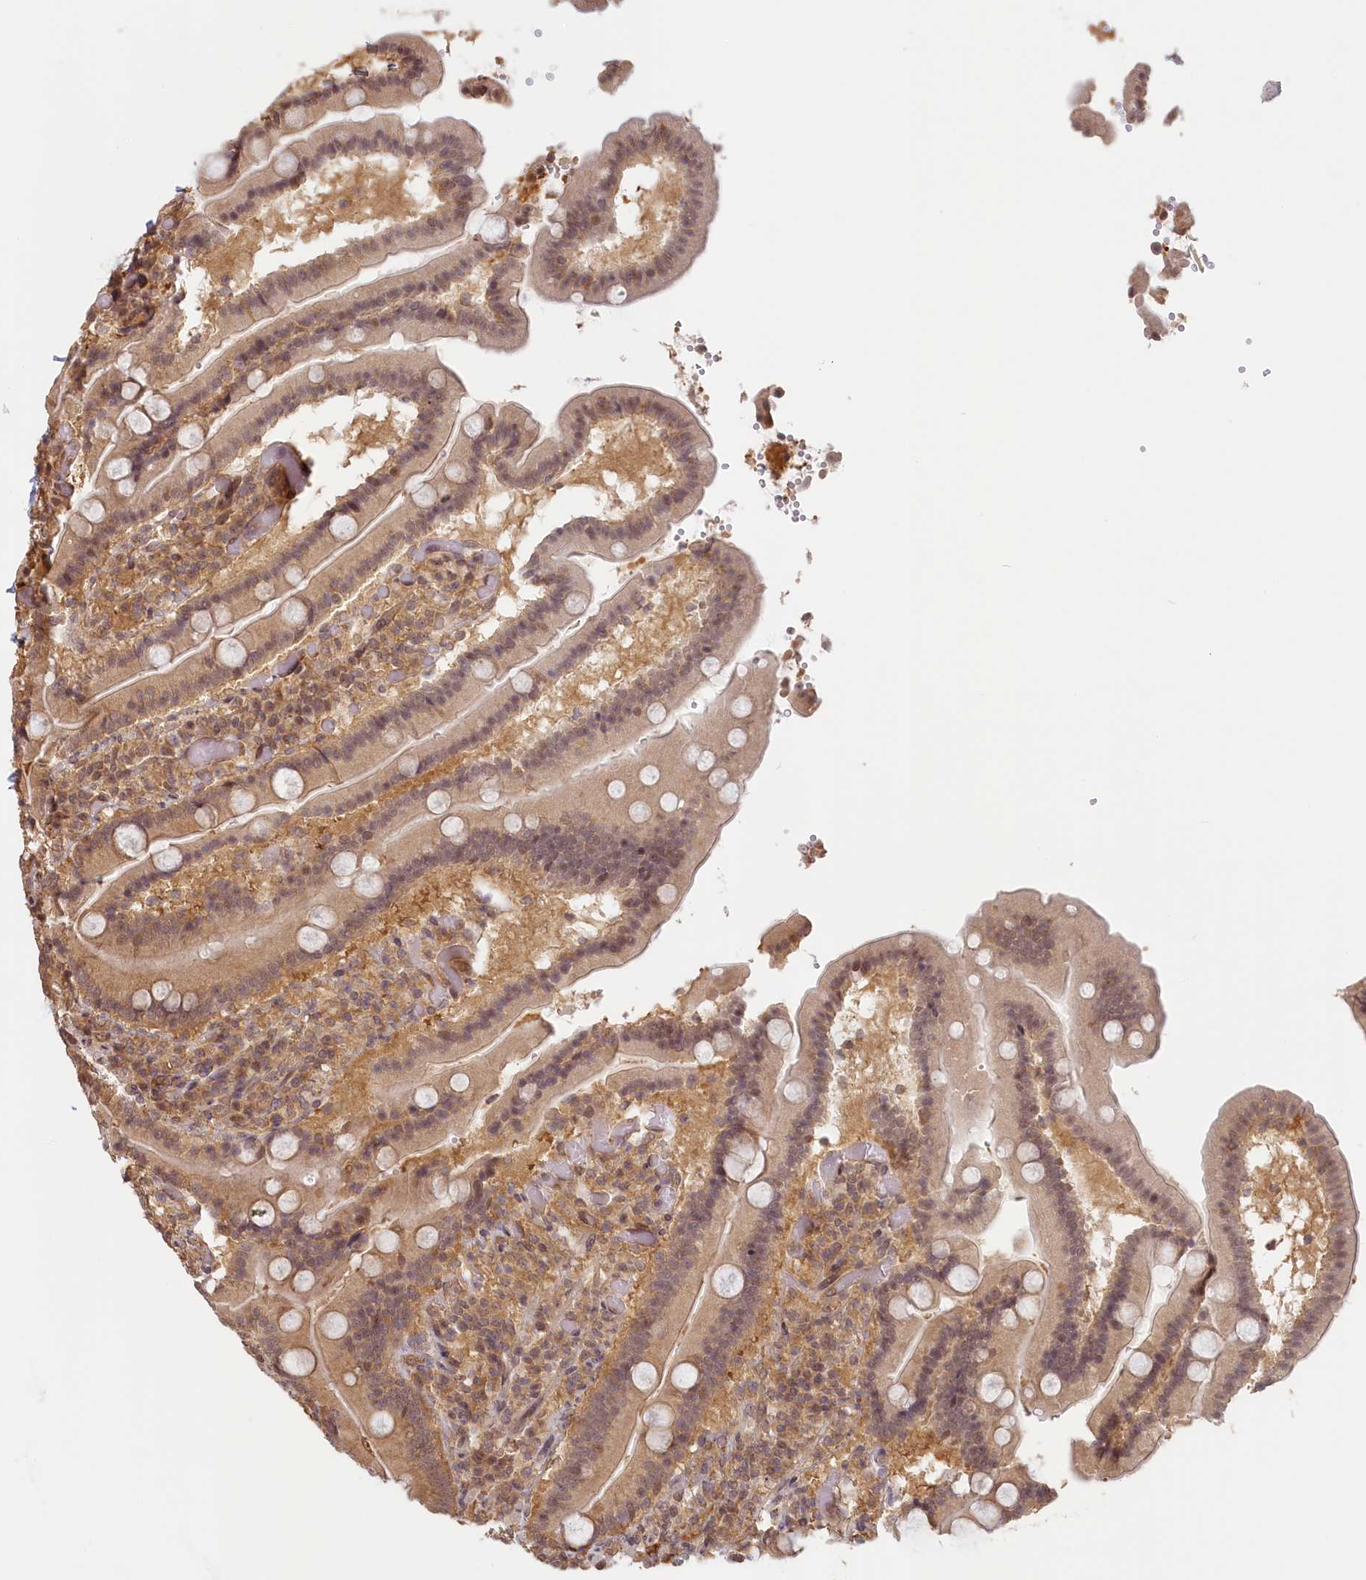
{"staining": {"intensity": "moderate", "quantity": ">75%", "location": "cytoplasmic/membranous,nuclear"}, "tissue": "duodenum", "cell_type": "Glandular cells", "image_type": "normal", "snomed": [{"axis": "morphology", "description": "Normal tissue, NOS"}, {"axis": "topography", "description": "Duodenum"}], "caption": "Human duodenum stained with a brown dye exhibits moderate cytoplasmic/membranous,nuclear positive staining in about >75% of glandular cells.", "gene": "C19orf44", "patient": {"sex": "female", "age": 62}}